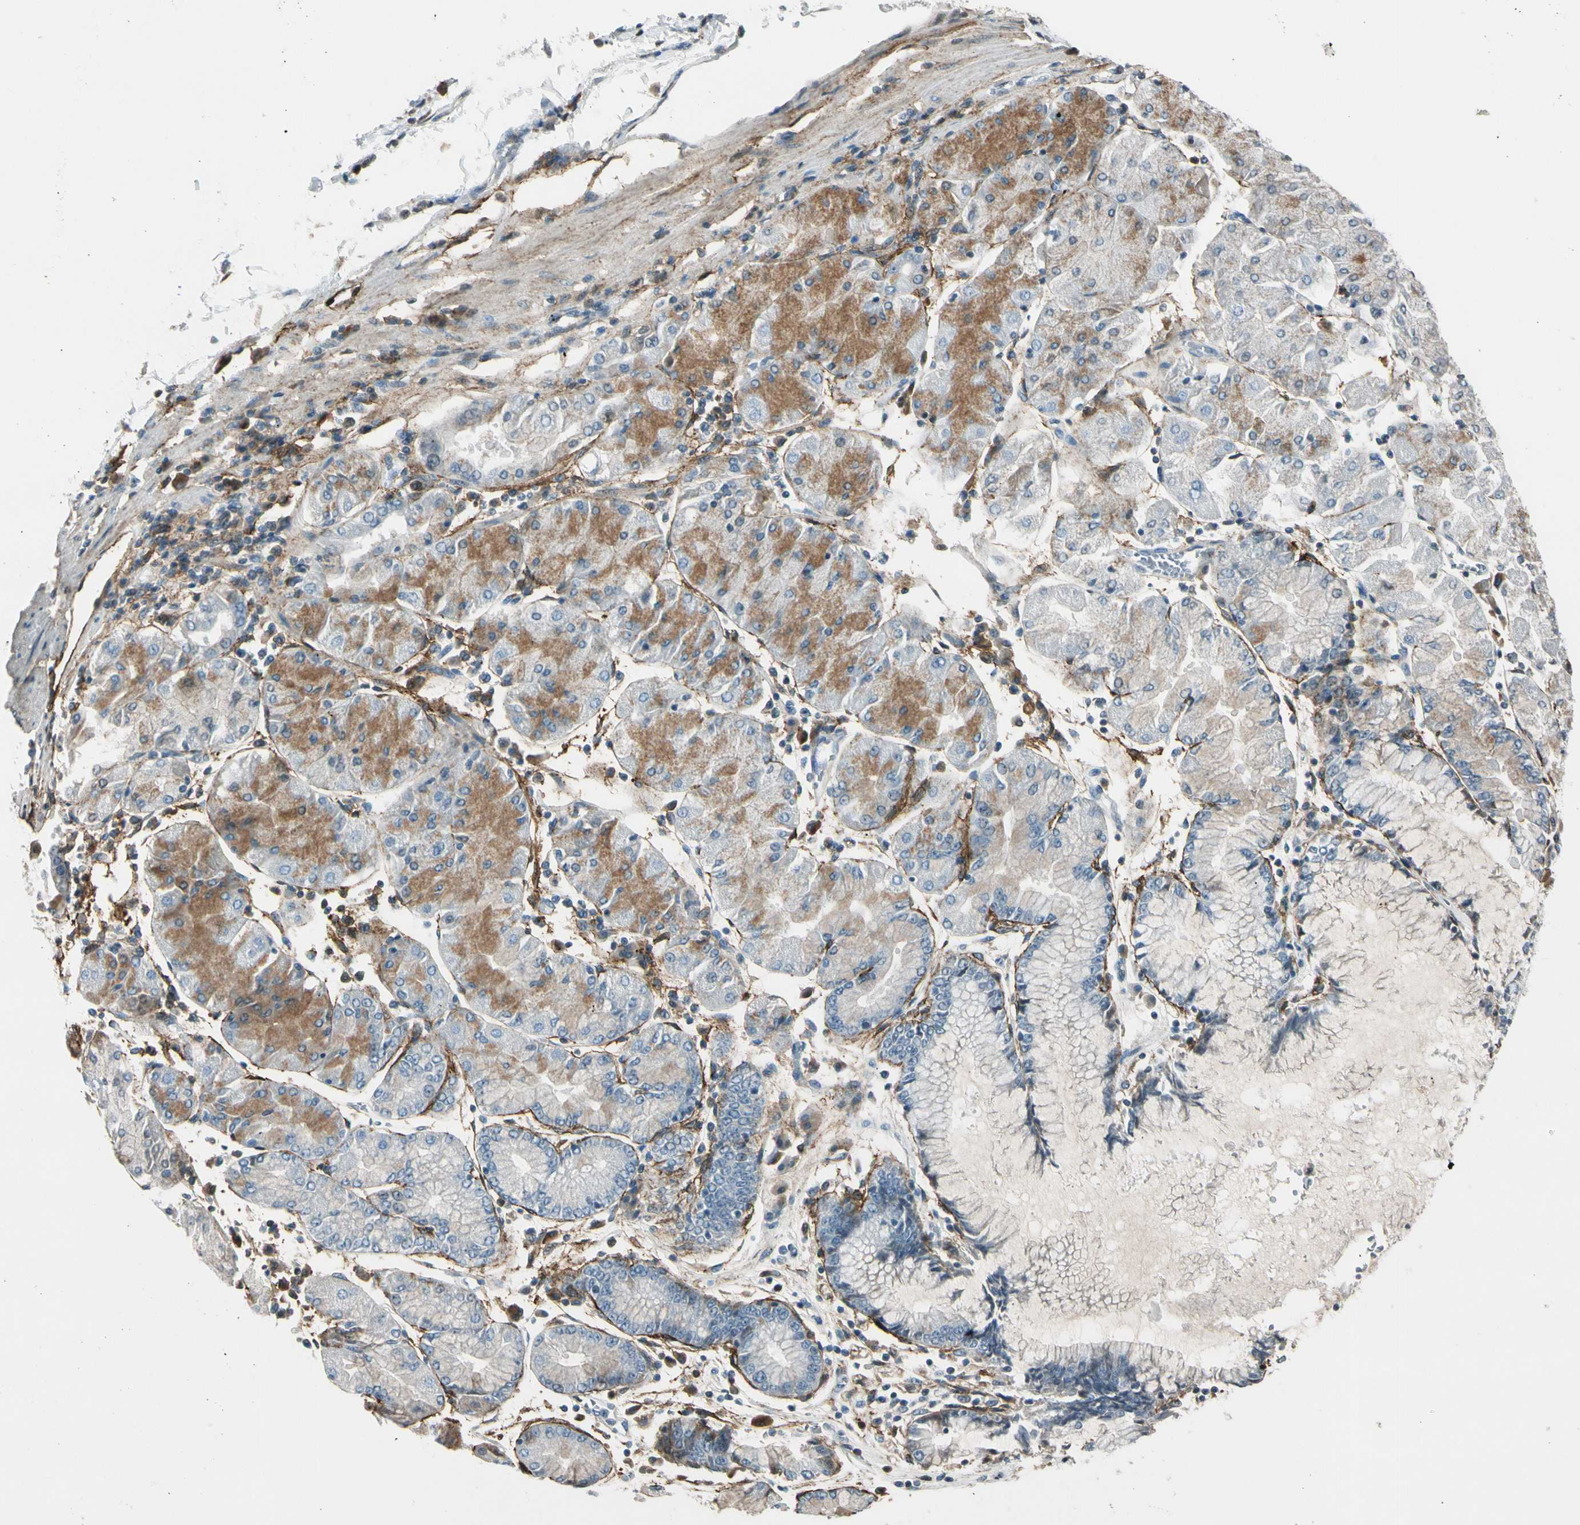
{"staining": {"intensity": "moderate", "quantity": "<25%", "location": "cytoplasmic/membranous"}, "tissue": "stomach cancer", "cell_type": "Tumor cells", "image_type": "cancer", "snomed": [{"axis": "morphology", "description": "Normal tissue, NOS"}, {"axis": "morphology", "description": "Adenocarcinoma, NOS"}, {"axis": "topography", "description": "Stomach, upper"}, {"axis": "topography", "description": "Stomach"}], "caption": "DAB (3,3'-diaminobenzidine) immunohistochemical staining of stomach adenocarcinoma shows moderate cytoplasmic/membranous protein staining in approximately <25% of tumor cells.", "gene": "PDPN", "patient": {"sex": "male", "age": 59}}